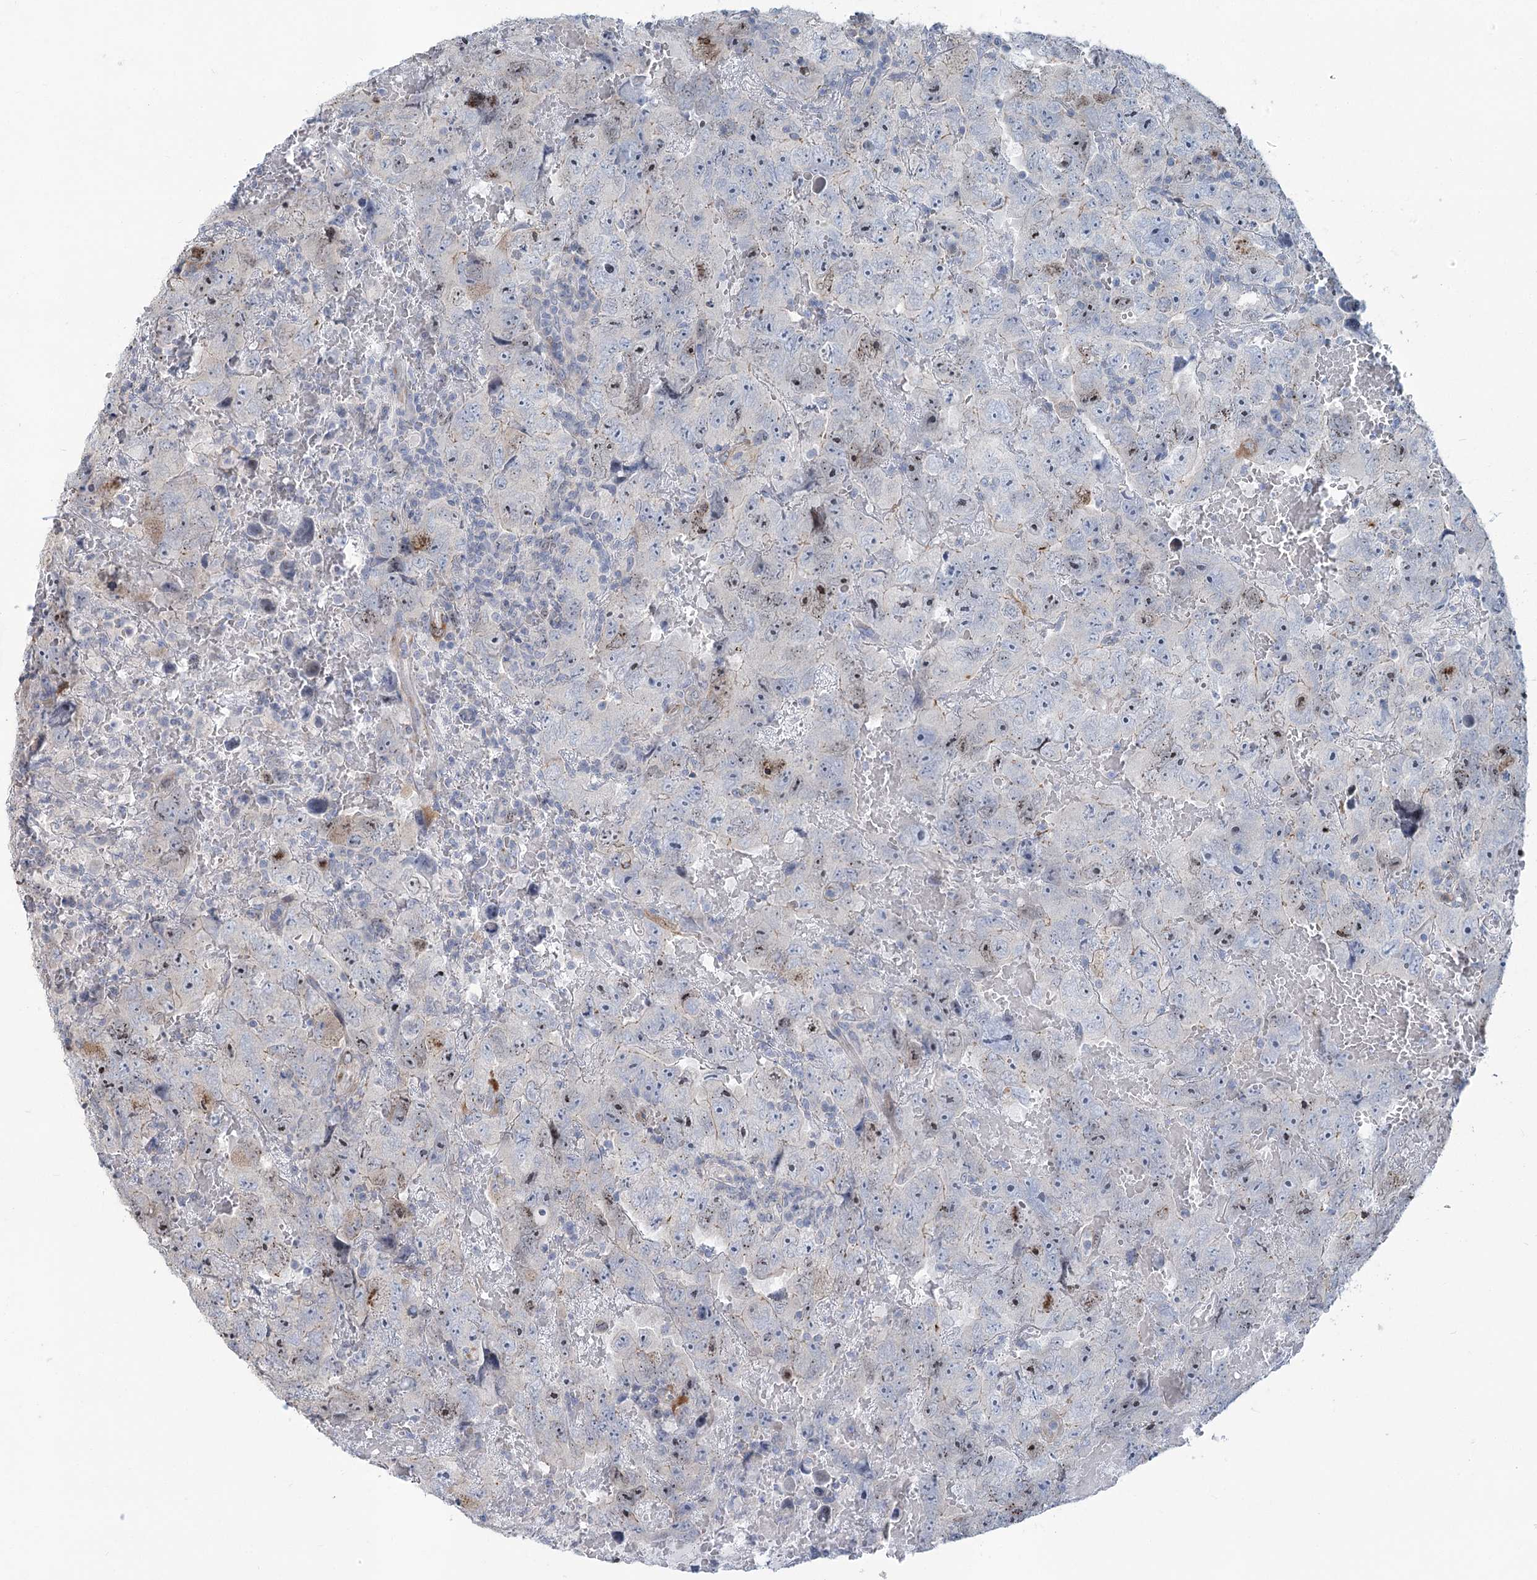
{"staining": {"intensity": "moderate", "quantity": "<25%", "location": "nuclear"}, "tissue": "testis cancer", "cell_type": "Tumor cells", "image_type": "cancer", "snomed": [{"axis": "morphology", "description": "Carcinoma, Embryonal, NOS"}, {"axis": "topography", "description": "Testis"}], "caption": "Immunohistochemical staining of testis cancer shows moderate nuclear protein expression in approximately <25% of tumor cells. Using DAB (brown) and hematoxylin (blue) stains, captured at high magnification using brightfield microscopy.", "gene": "ABITRAM", "patient": {"sex": "male", "age": 45}}